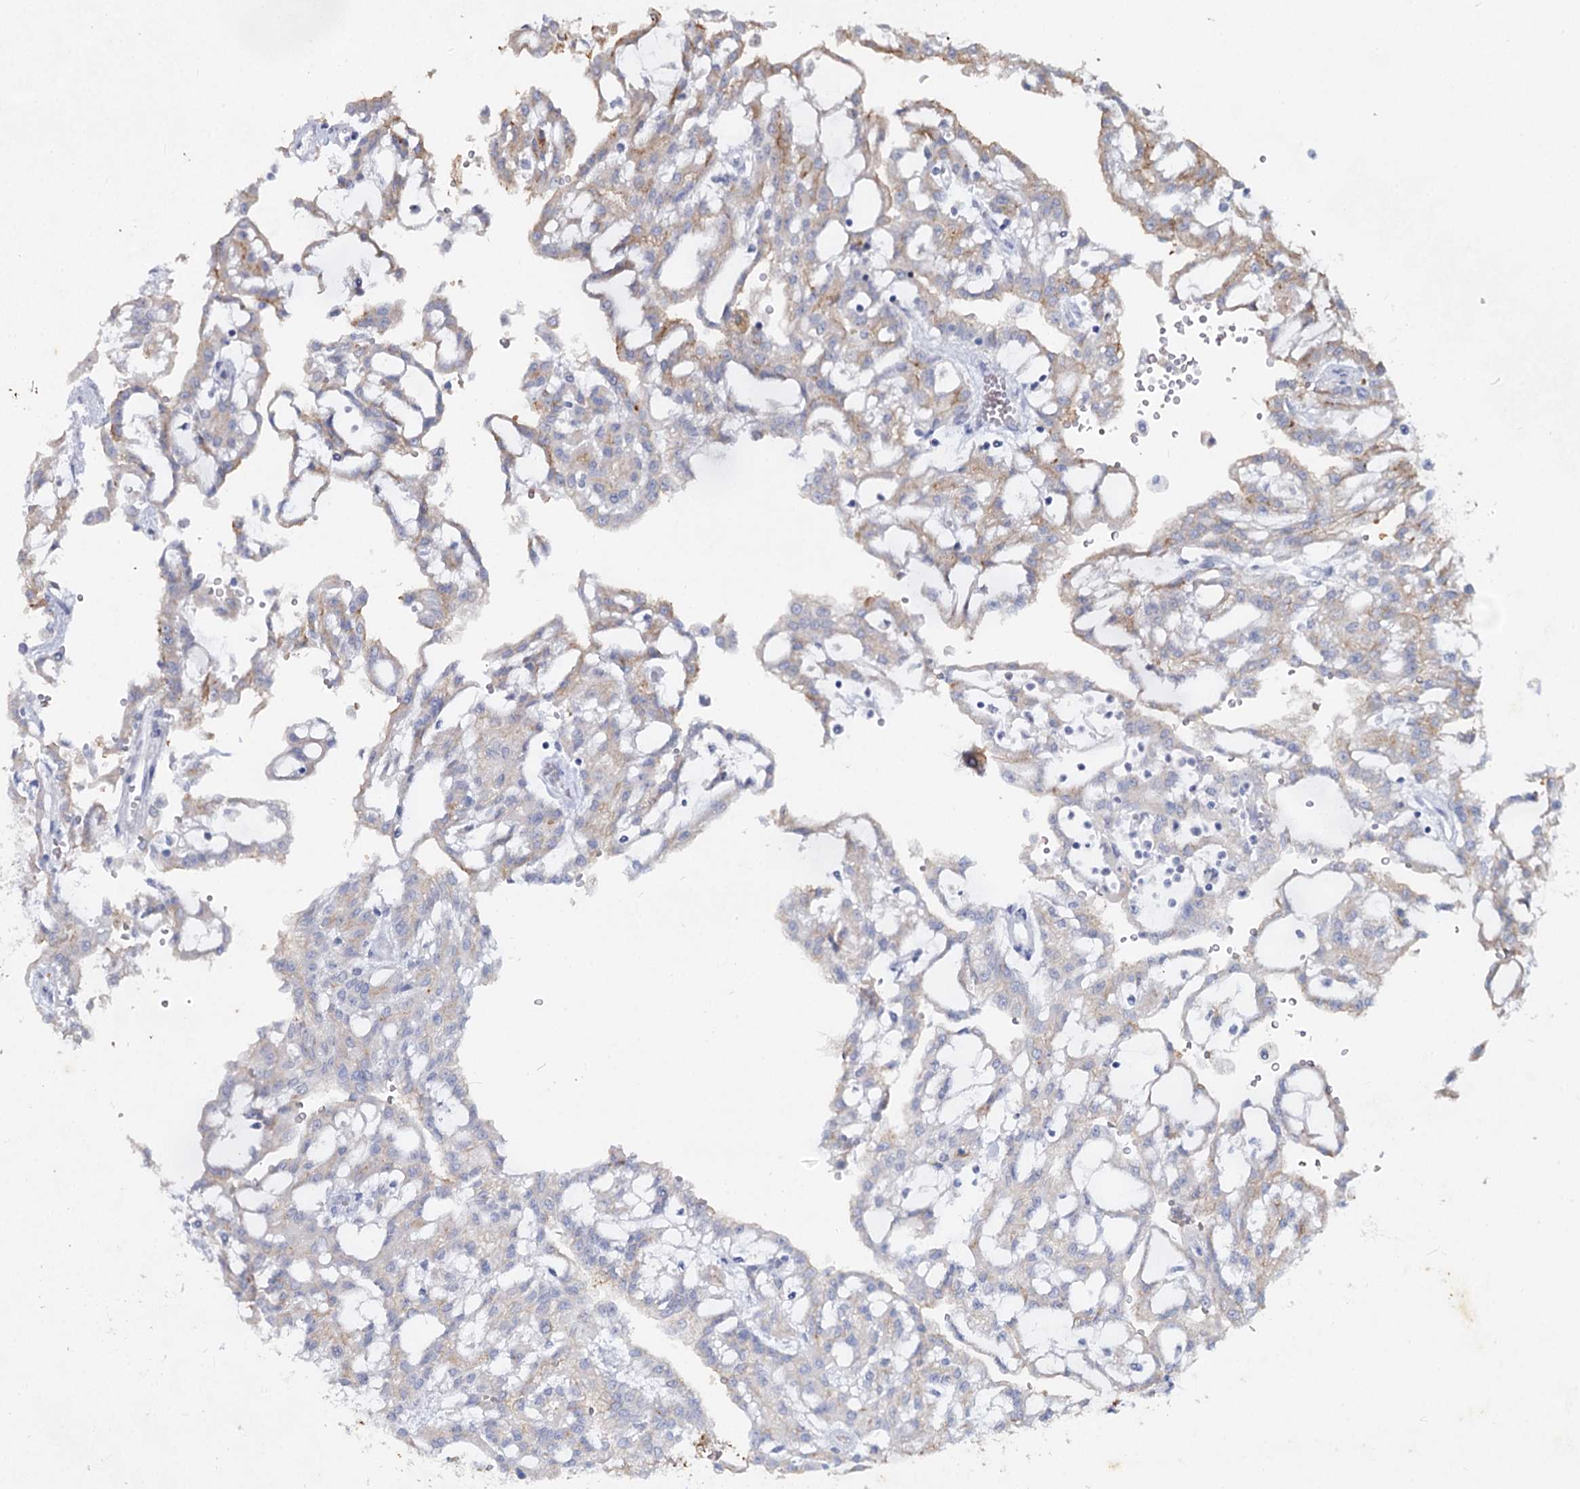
{"staining": {"intensity": "weak", "quantity": "<25%", "location": "cytoplasmic/membranous"}, "tissue": "renal cancer", "cell_type": "Tumor cells", "image_type": "cancer", "snomed": [{"axis": "morphology", "description": "Adenocarcinoma, NOS"}, {"axis": "topography", "description": "Kidney"}], "caption": "Micrograph shows no significant protein staining in tumor cells of renal cancer (adenocarcinoma). The staining is performed using DAB brown chromogen with nuclei counter-stained in using hematoxylin.", "gene": "CCDC73", "patient": {"sex": "male", "age": 63}}